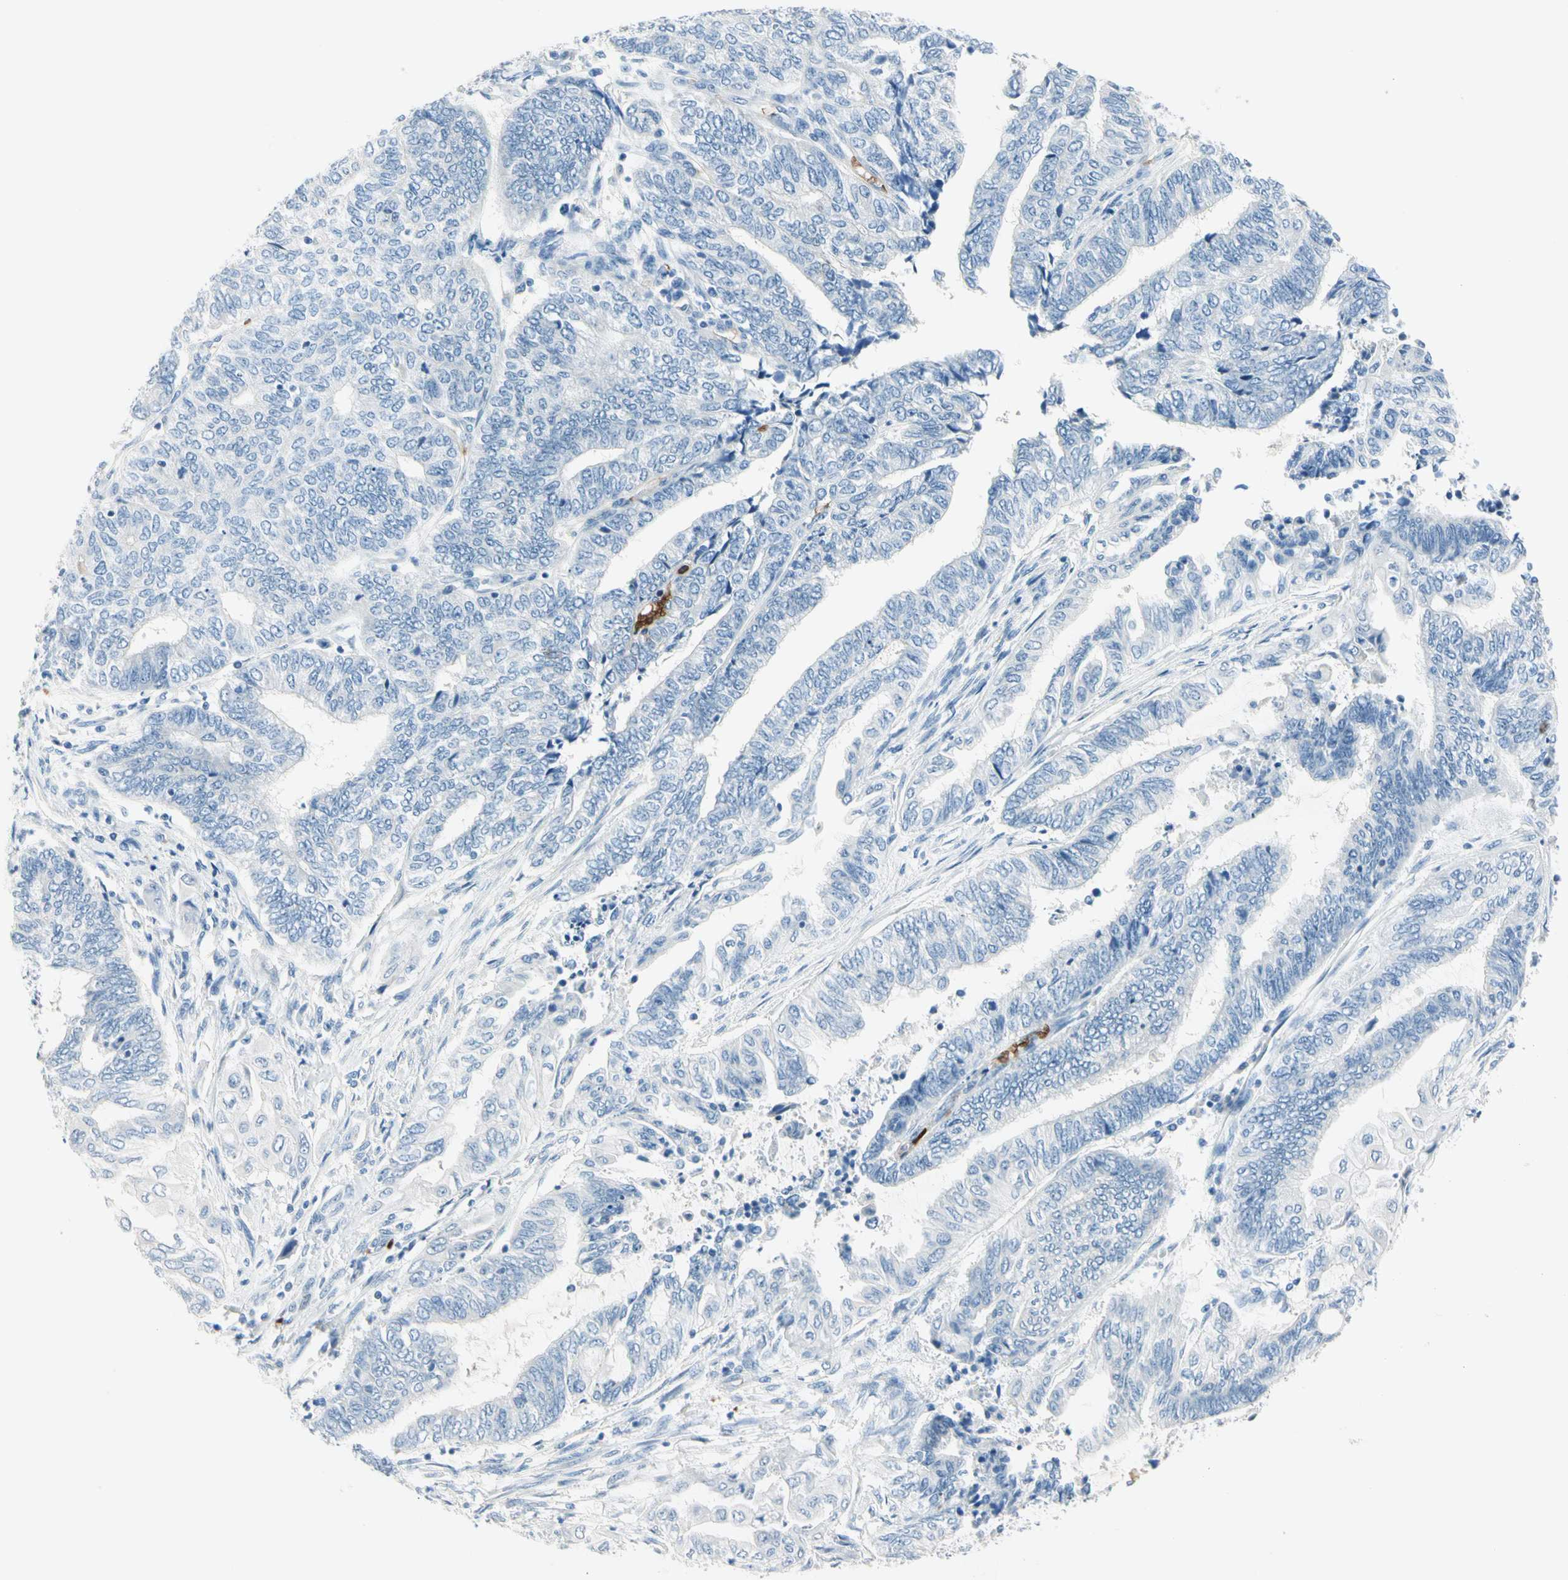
{"staining": {"intensity": "negative", "quantity": "none", "location": "none"}, "tissue": "endometrial cancer", "cell_type": "Tumor cells", "image_type": "cancer", "snomed": [{"axis": "morphology", "description": "Adenocarcinoma, NOS"}, {"axis": "topography", "description": "Uterus"}, {"axis": "topography", "description": "Endometrium"}], "caption": "High power microscopy image of an IHC image of endometrial adenocarcinoma, revealing no significant staining in tumor cells.", "gene": "CA1", "patient": {"sex": "female", "age": 70}}